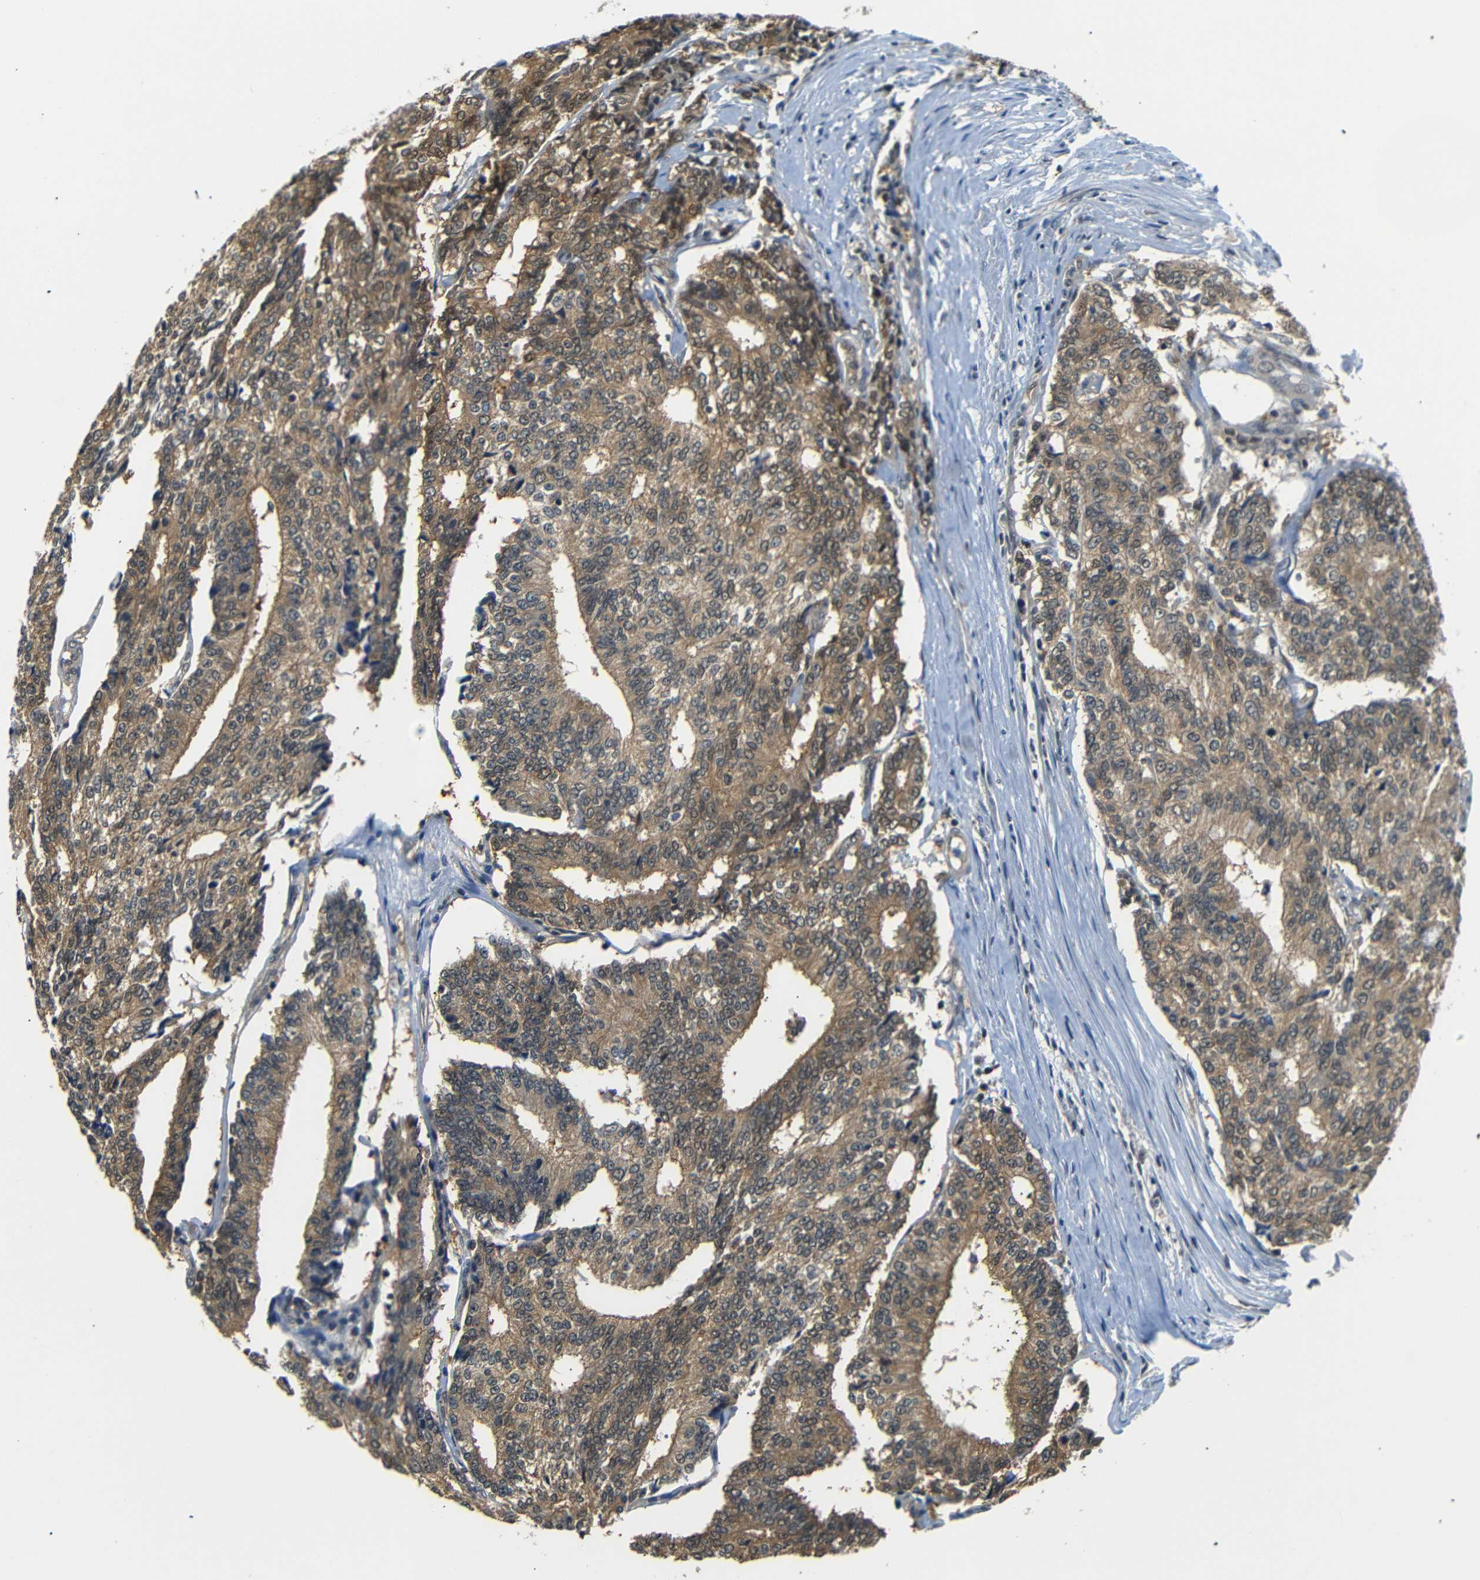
{"staining": {"intensity": "moderate", "quantity": ">75%", "location": "cytoplasmic/membranous"}, "tissue": "prostate cancer", "cell_type": "Tumor cells", "image_type": "cancer", "snomed": [{"axis": "morphology", "description": "Normal tissue, NOS"}, {"axis": "morphology", "description": "Adenocarcinoma, High grade"}, {"axis": "topography", "description": "Prostate"}, {"axis": "topography", "description": "Seminal veicle"}], "caption": "This image demonstrates immunohistochemistry (IHC) staining of human prostate high-grade adenocarcinoma, with medium moderate cytoplasmic/membranous positivity in about >75% of tumor cells.", "gene": "UBXN1", "patient": {"sex": "male", "age": 55}}